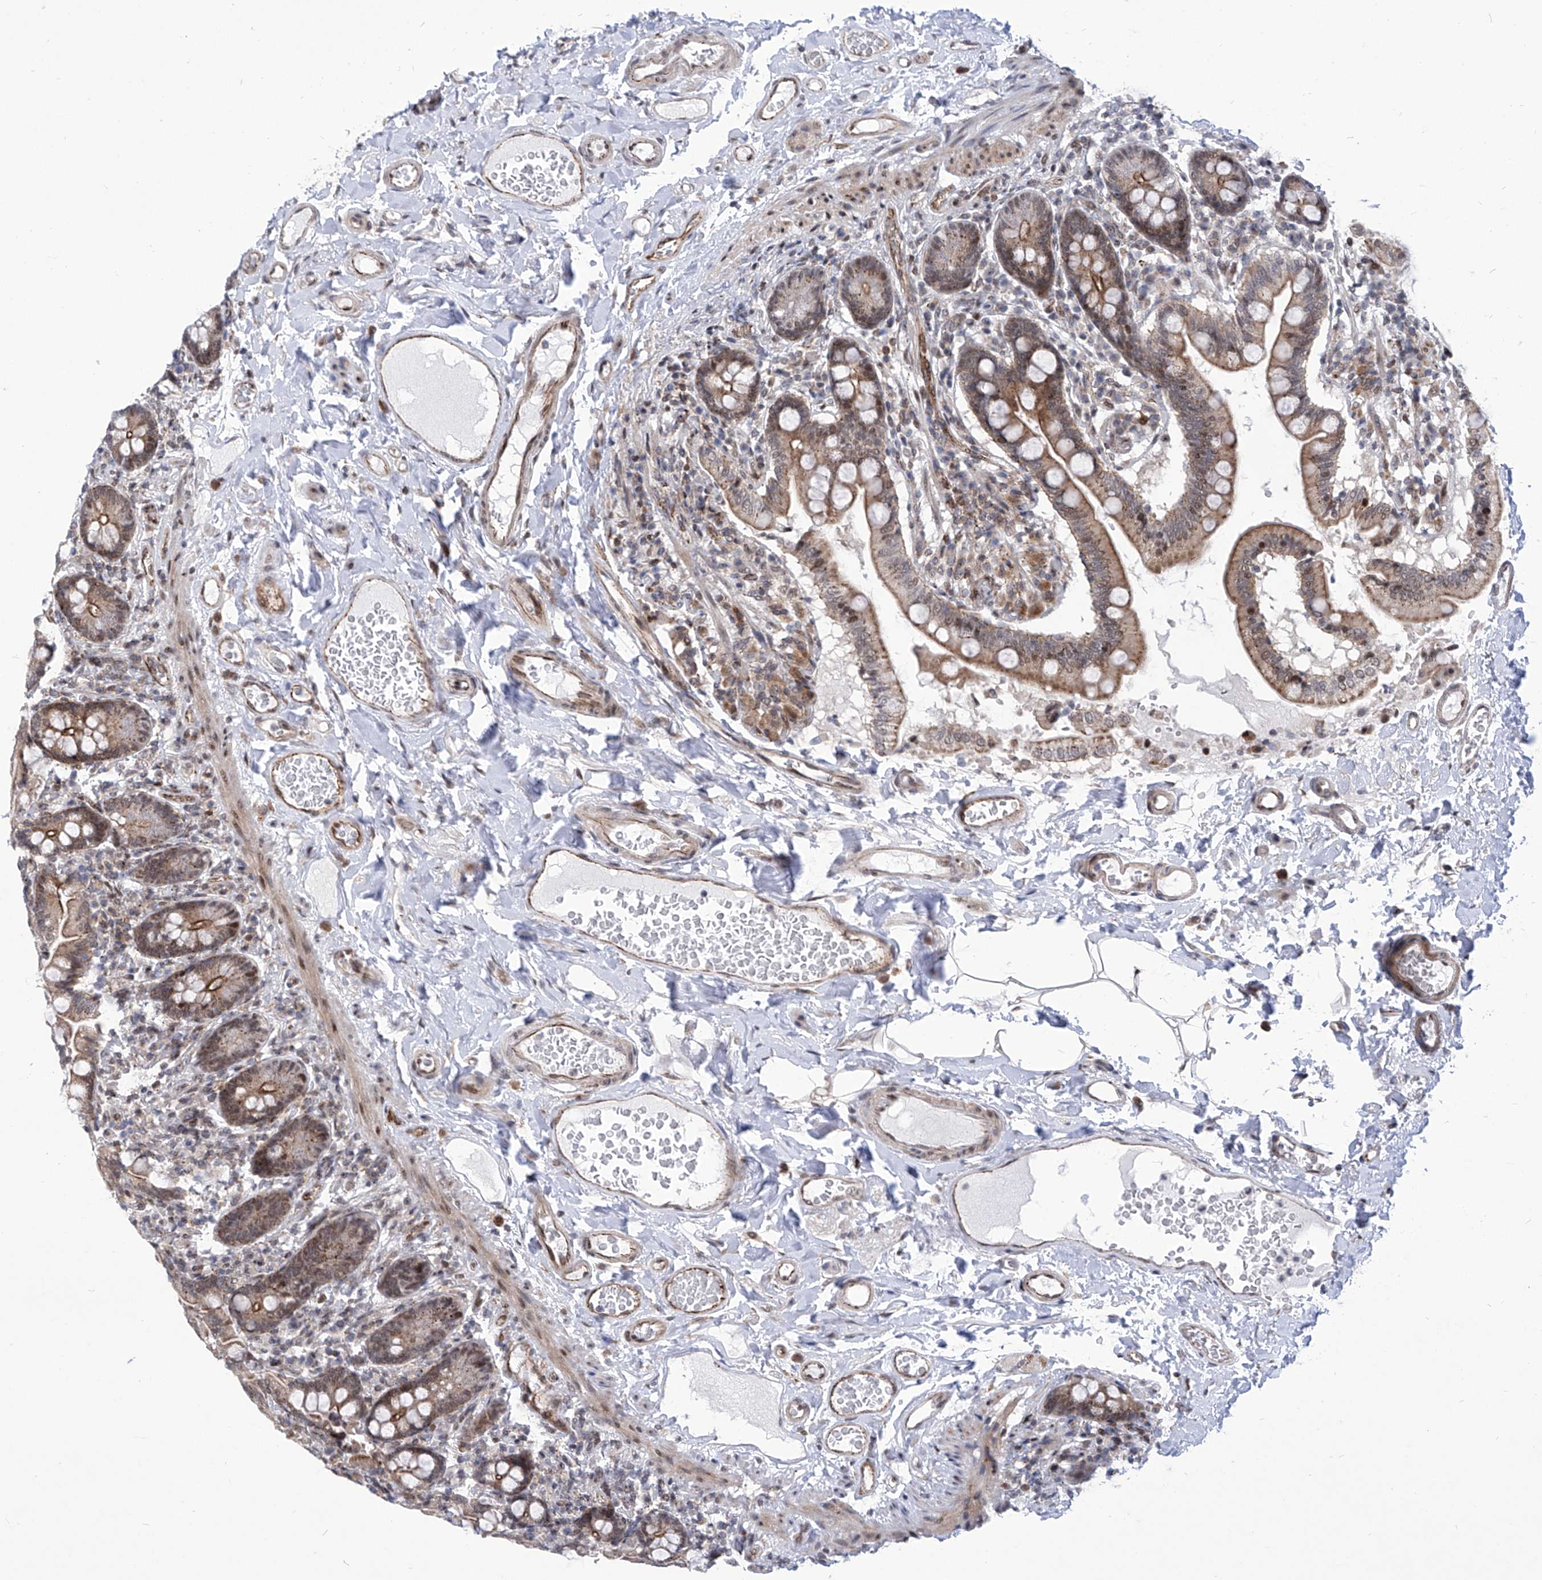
{"staining": {"intensity": "moderate", "quantity": ">75%", "location": "cytoplasmic/membranous,nuclear"}, "tissue": "small intestine", "cell_type": "Glandular cells", "image_type": "normal", "snomed": [{"axis": "morphology", "description": "Normal tissue, NOS"}, {"axis": "topography", "description": "Small intestine"}], "caption": "This histopathology image shows unremarkable small intestine stained with immunohistochemistry (IHC) to label a protein in brown. The cytoplasmic/membranous,nuclear of glandular cells show moderate positivity for the protein. Nuclei are counter-stained blue.", "gene": "CEP290", "patient": {"sex": "female", "age": 64}}